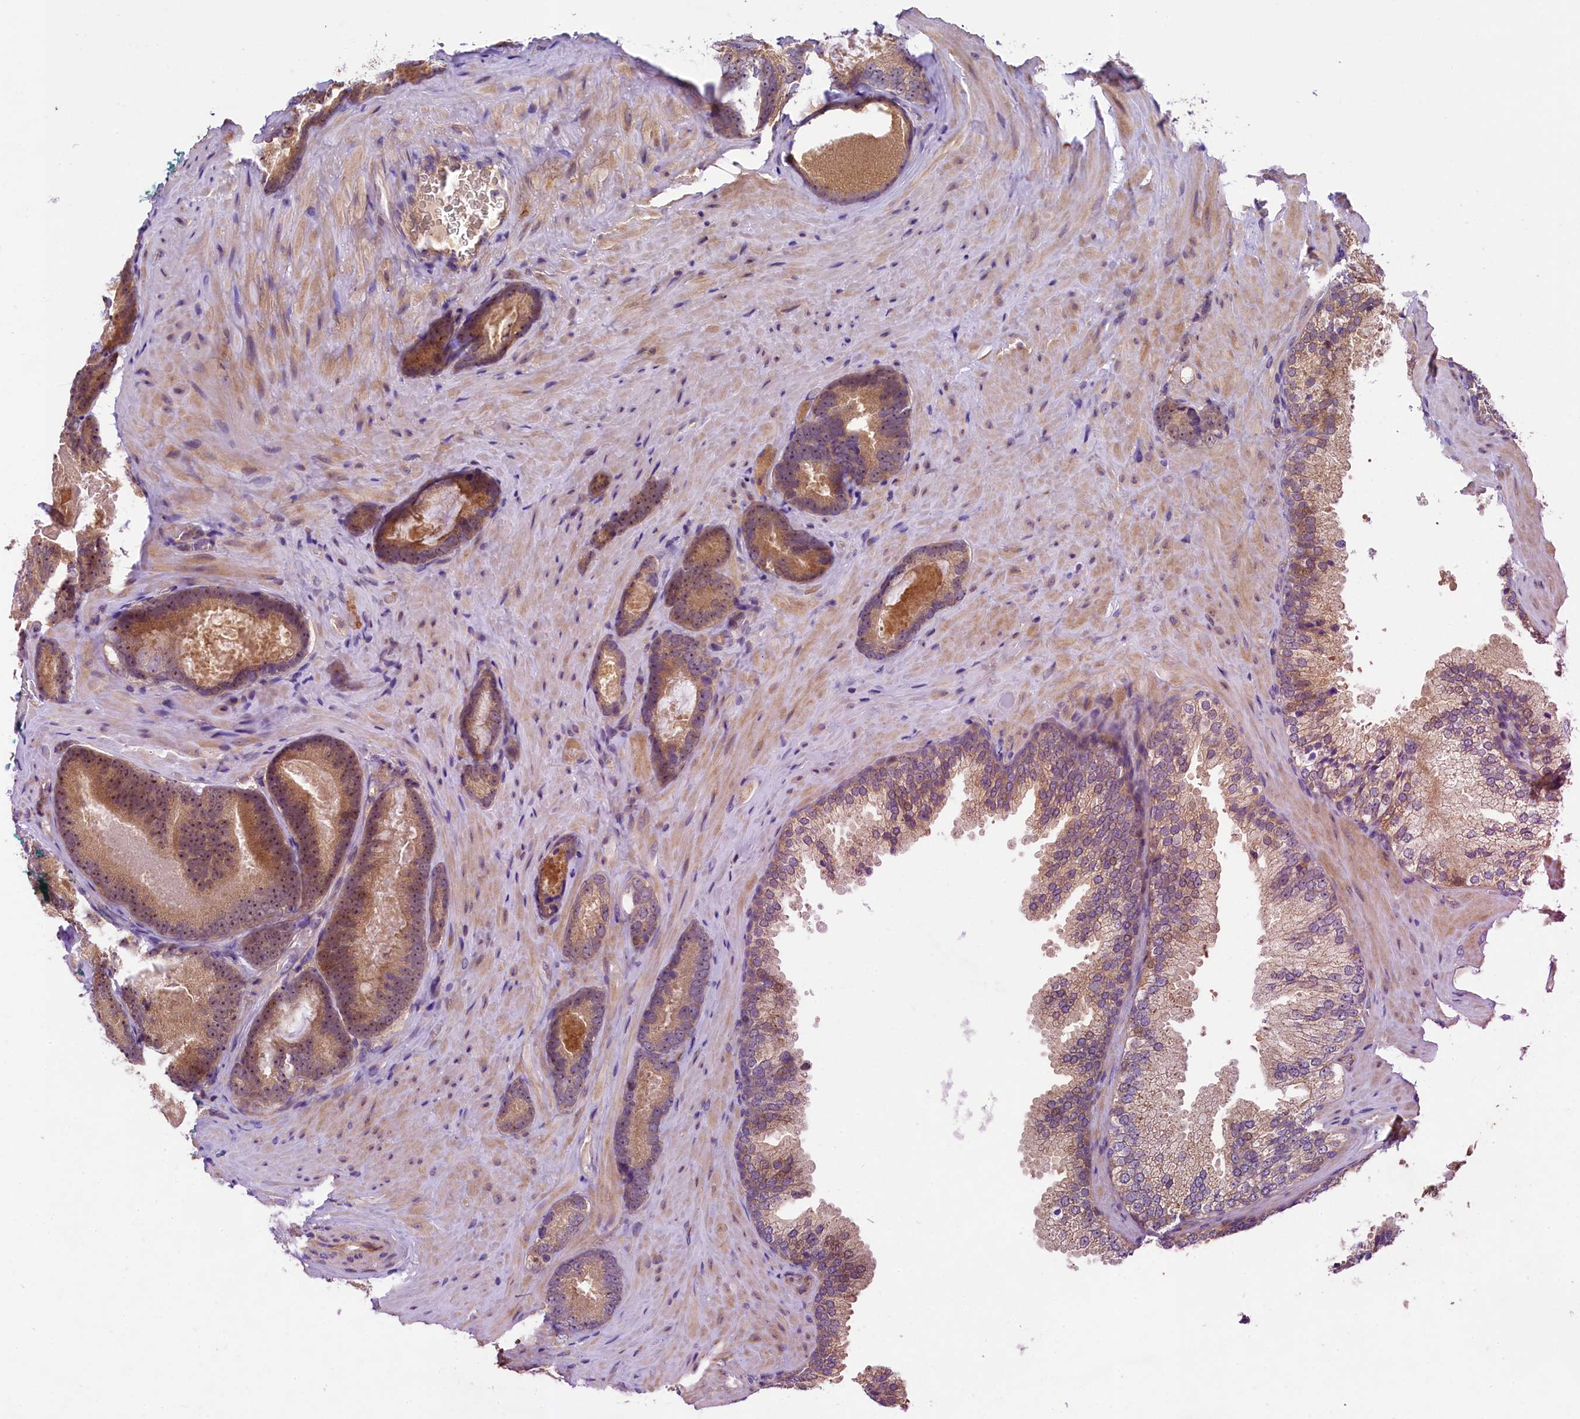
{"staining": {"intensity": "moderate", "quantity": ">75%", "location": "cytoplasmic/membranous,nuclear"}, "tissue": "prostate cancer", "cell_type": "Tumor cells", "image_type": "cancer", "snomed": [{"axis": "morphology", "description": "Adenocarcinoma, High grade"}, {"axis": "topography", "description": "Prostate"}], "caption": "Protein positivity by immunohistochemistry exhibits moderate cytoplasmic/membranous and nuclear expression in about >75% of tumor cells in prostate high-grade adenocarcinoma.", "gene": "UBXN6", "patient": {"sex": "male", "age": 66}}